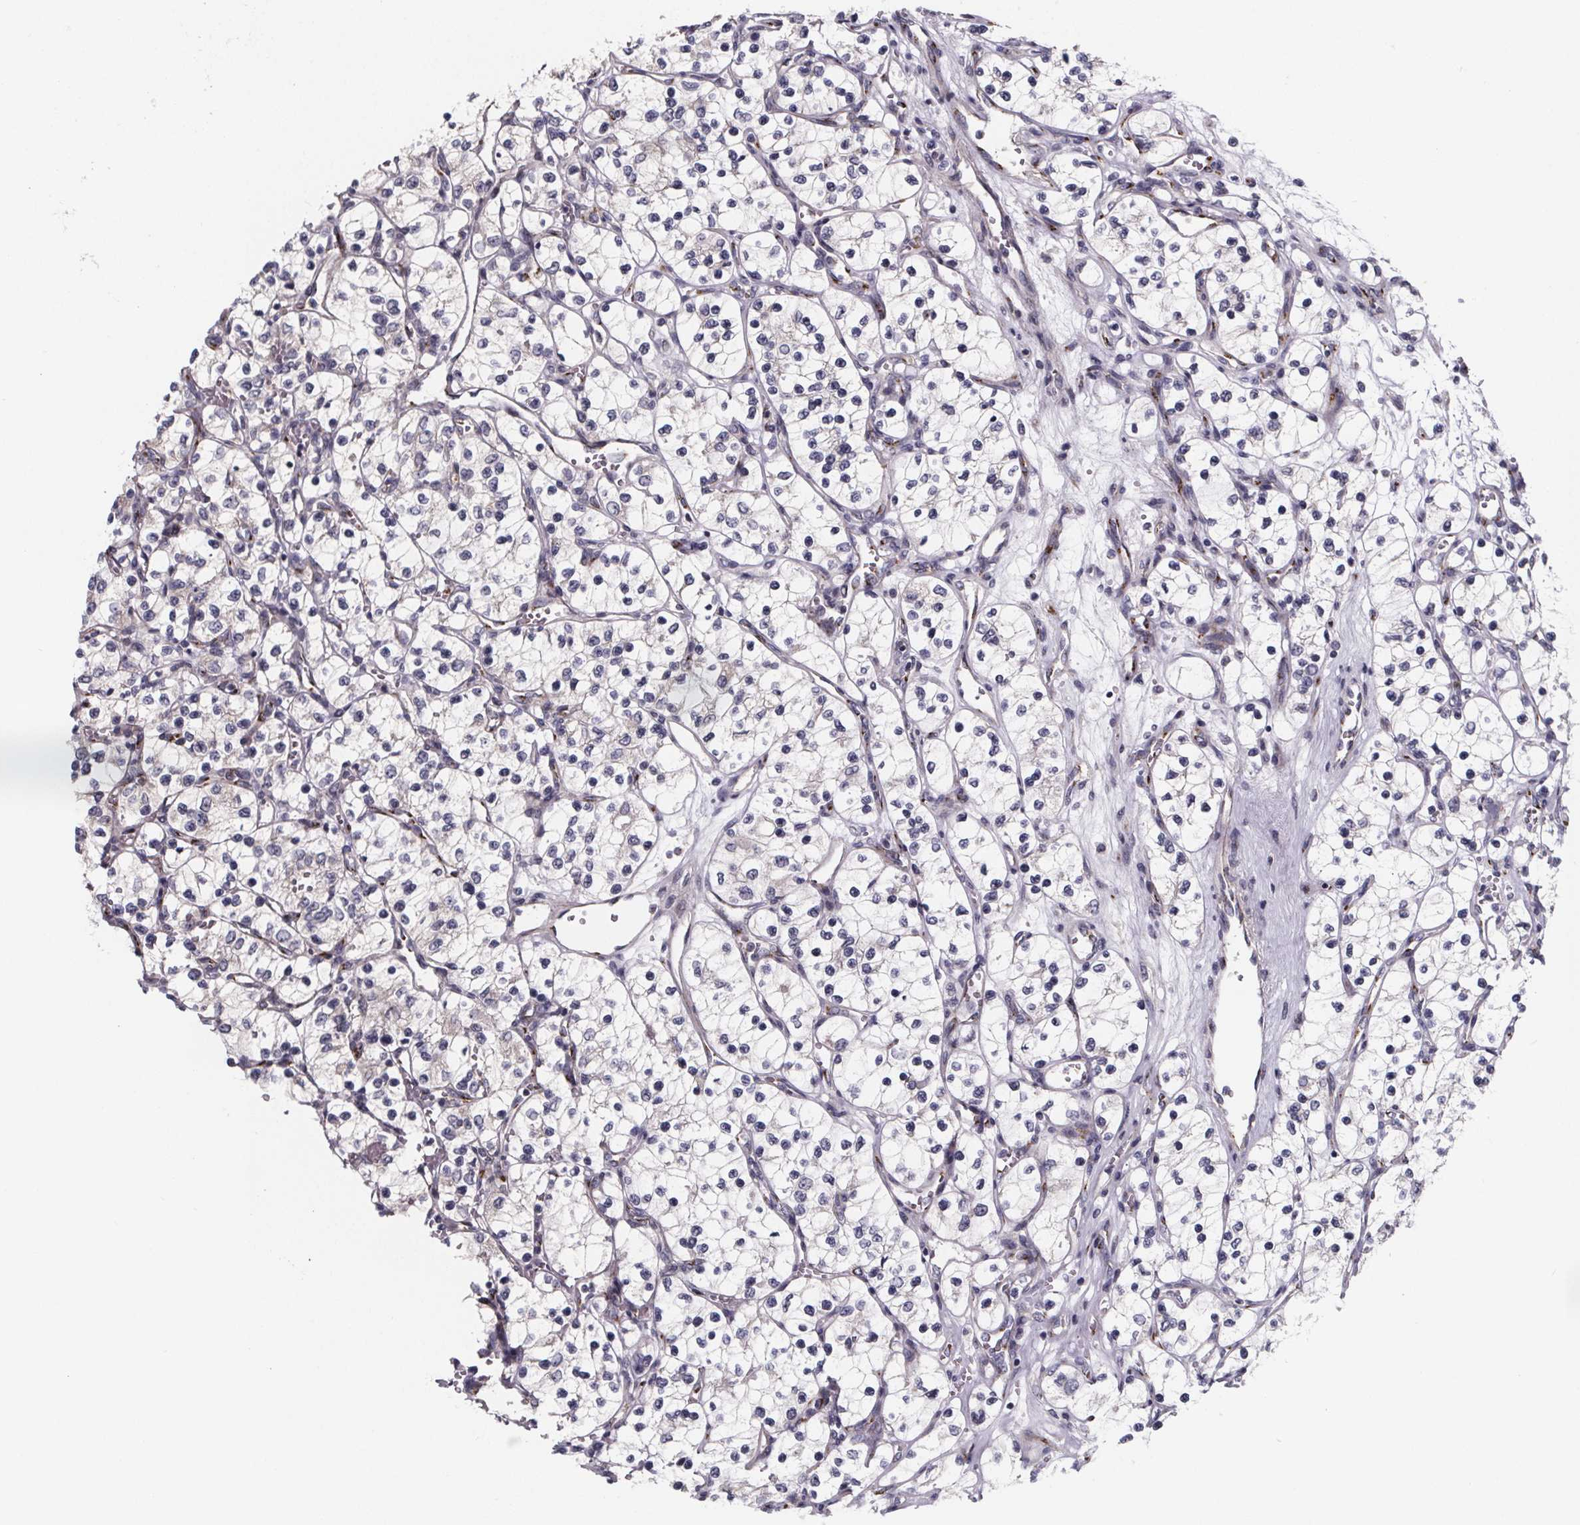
{"staining": {"intensity": "negative", "quantity": "none", "location": "none"}, "tissue": "renal cancer", "cell_type": "Tumor cells", "image_type": "cancer", "snomed": [{"axis": "morphology", "description": "Adenocarcinoma, NOS"}, {"axis": "topography", "description": "Kidney"}], "caption": "The image shows no significant staining in tumor cells of renal cancer (adenocarcinoma).", "gene": "NDST1", "patient": {"sex": "female", "age": 69}}